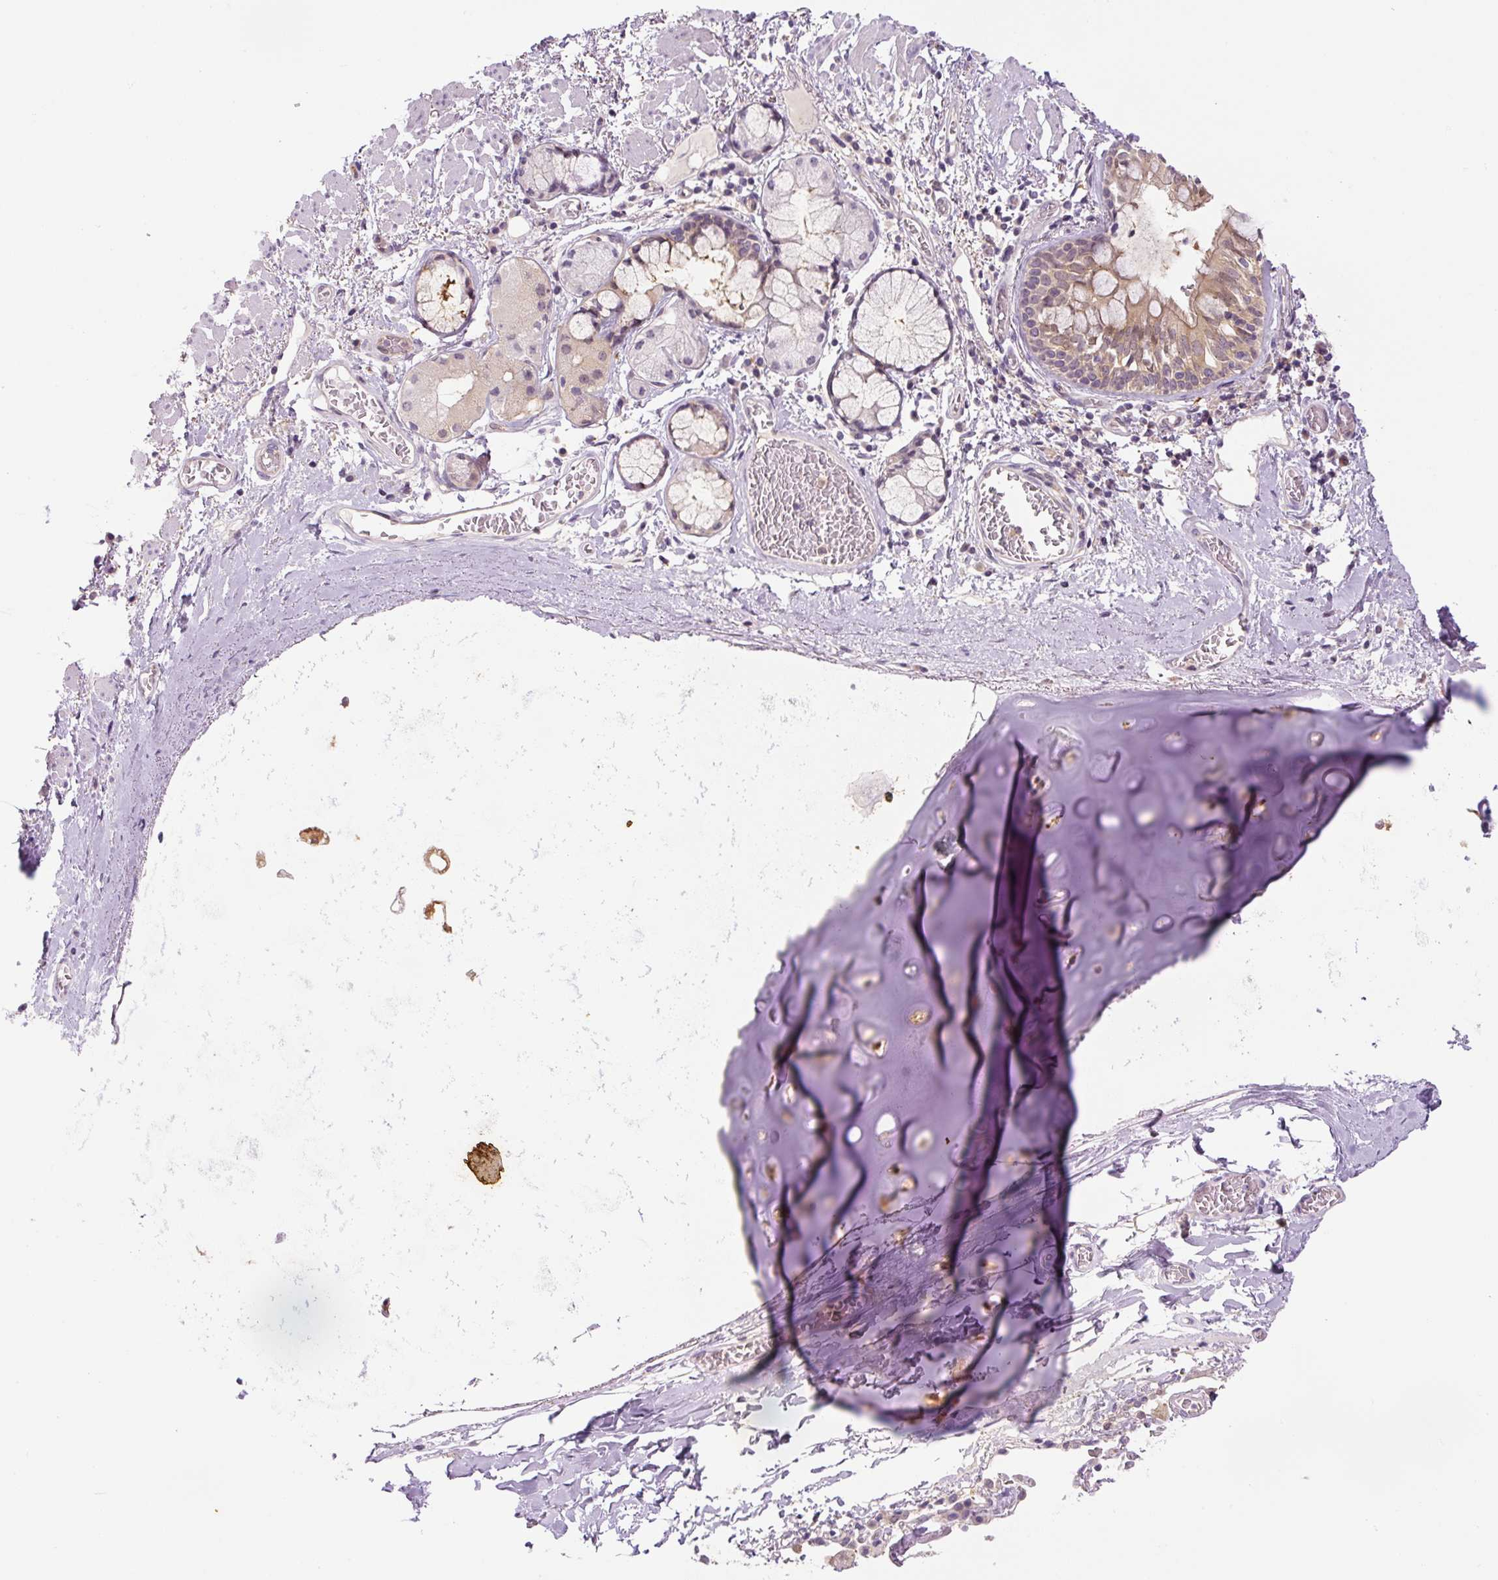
{"staining": {"intensity": "moderate", "quantity": "25%-75%", "location": "cytoplasmic/membranous"}, "tissue": "soft tissue", "cell_type": "Chondrocytes", "image_type": "normal", "snomed": [{"axis": "morphology", "description": "Normal tissue, NOS"}, {"axis": "morphology", "description": "Degeneration, NOS"}, {"axis": "topography", "description": "Cartilage tissue"}, {"axis": "topography", "description": "Lung"}], "caption": "The photomicrograph exhibits a brown stain indicating the presence of a protein in the cytoplasmic/membranous of chondrocytes in soft tissue.", "gene": "SPSB2", "patient": {"sex": "female", "age": 61}}